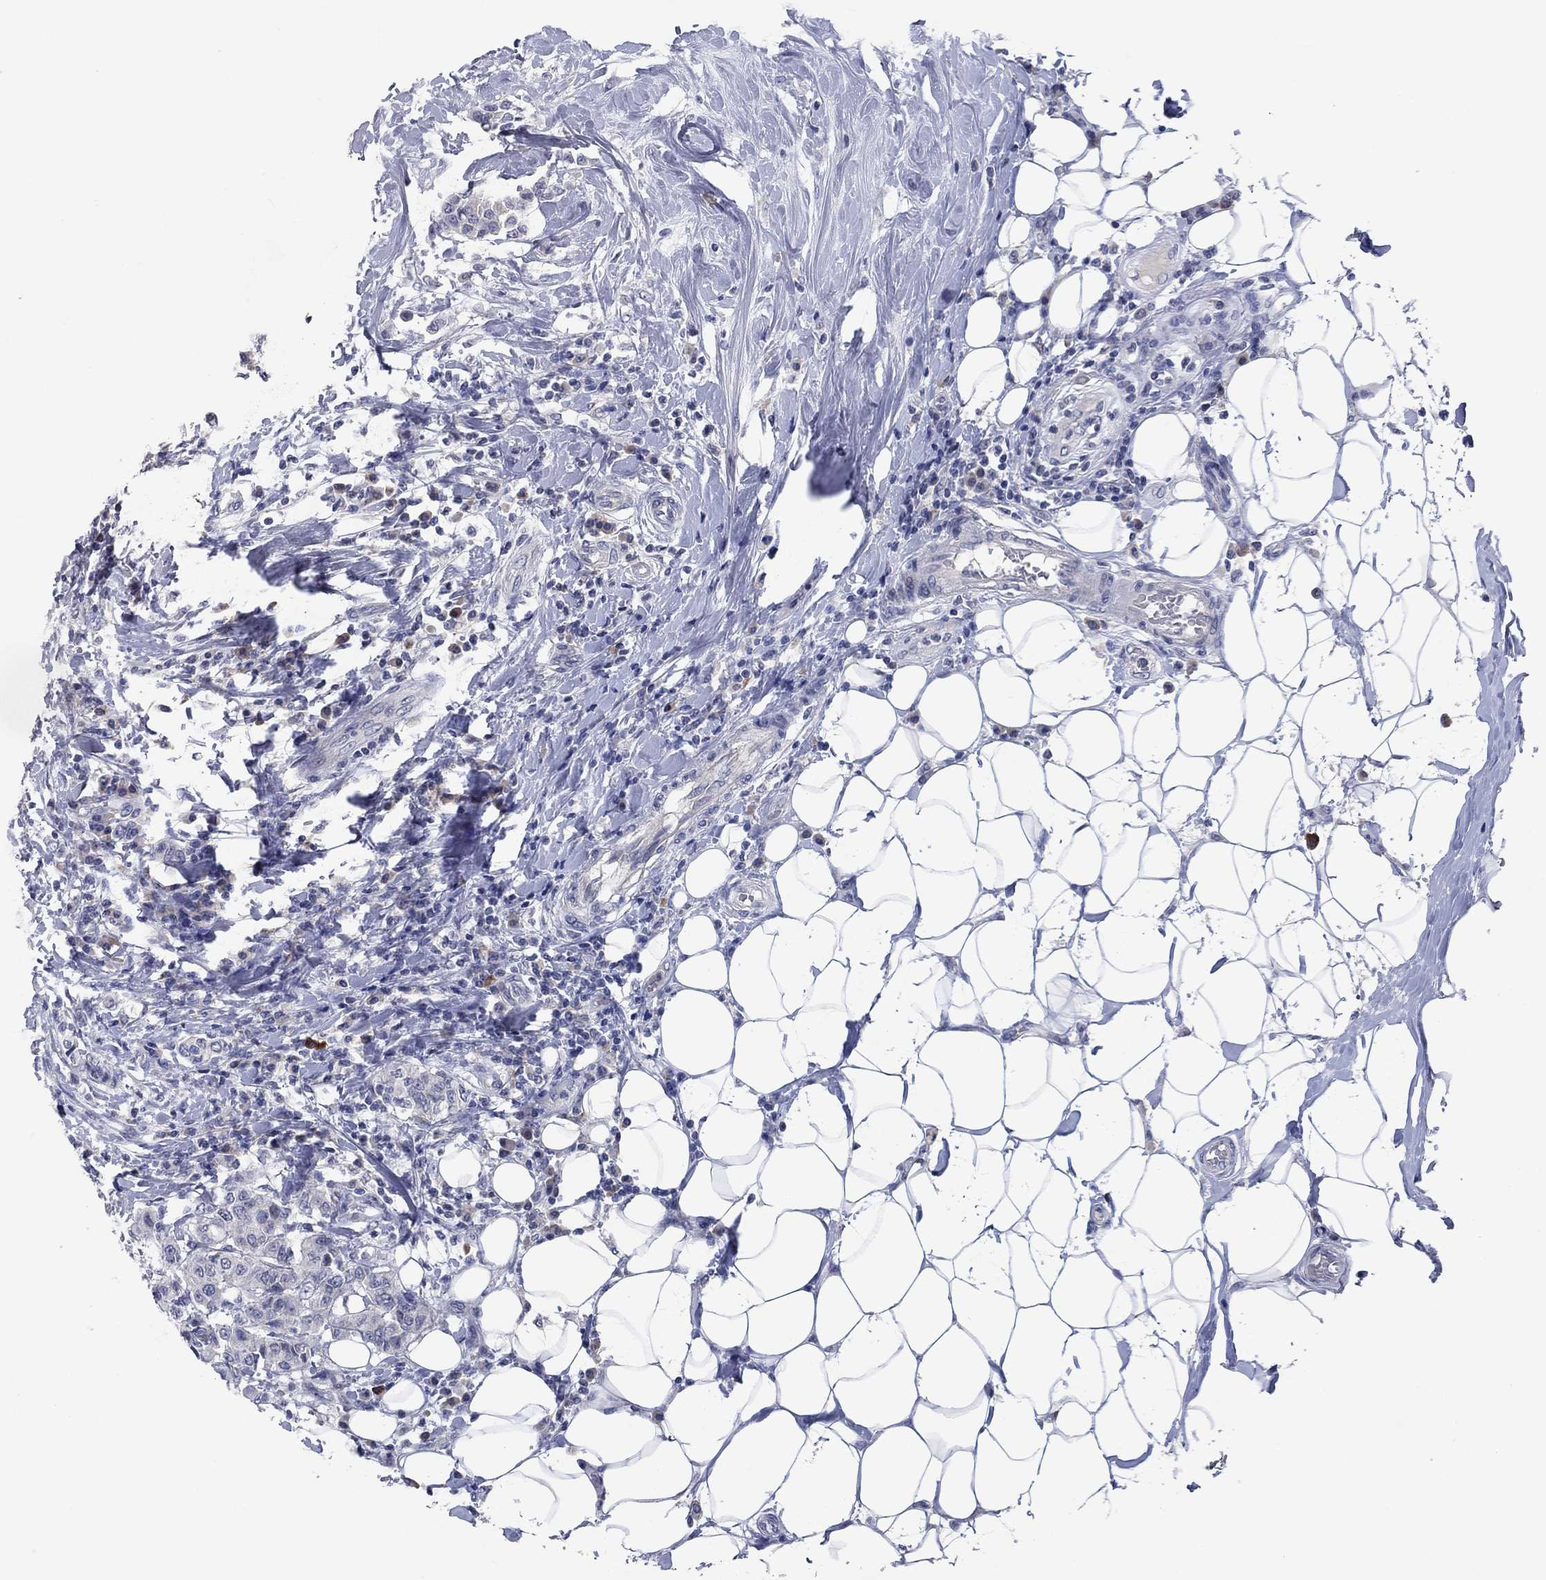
{"staining": {"intensity": "negative", "quantity": "none", "location": "none"}, "tissue": "breast cancer", "cell_type": "Tumor cells", "image_type": "cancer", "snomed": [{"axis": "morphology", "description": "Duct carcinoma"}, {"axis": "topography", "description": "Breast"}], "caption": "High power microscopy micrograph of an immunohistochemistry (IHC) photomicrograph of infiltrating ductal carcinoma (breast), revealing no significant positivity in tumor cells.", "gene": "CACNA1A", "patient": {"sex": "female", "age": 27}}